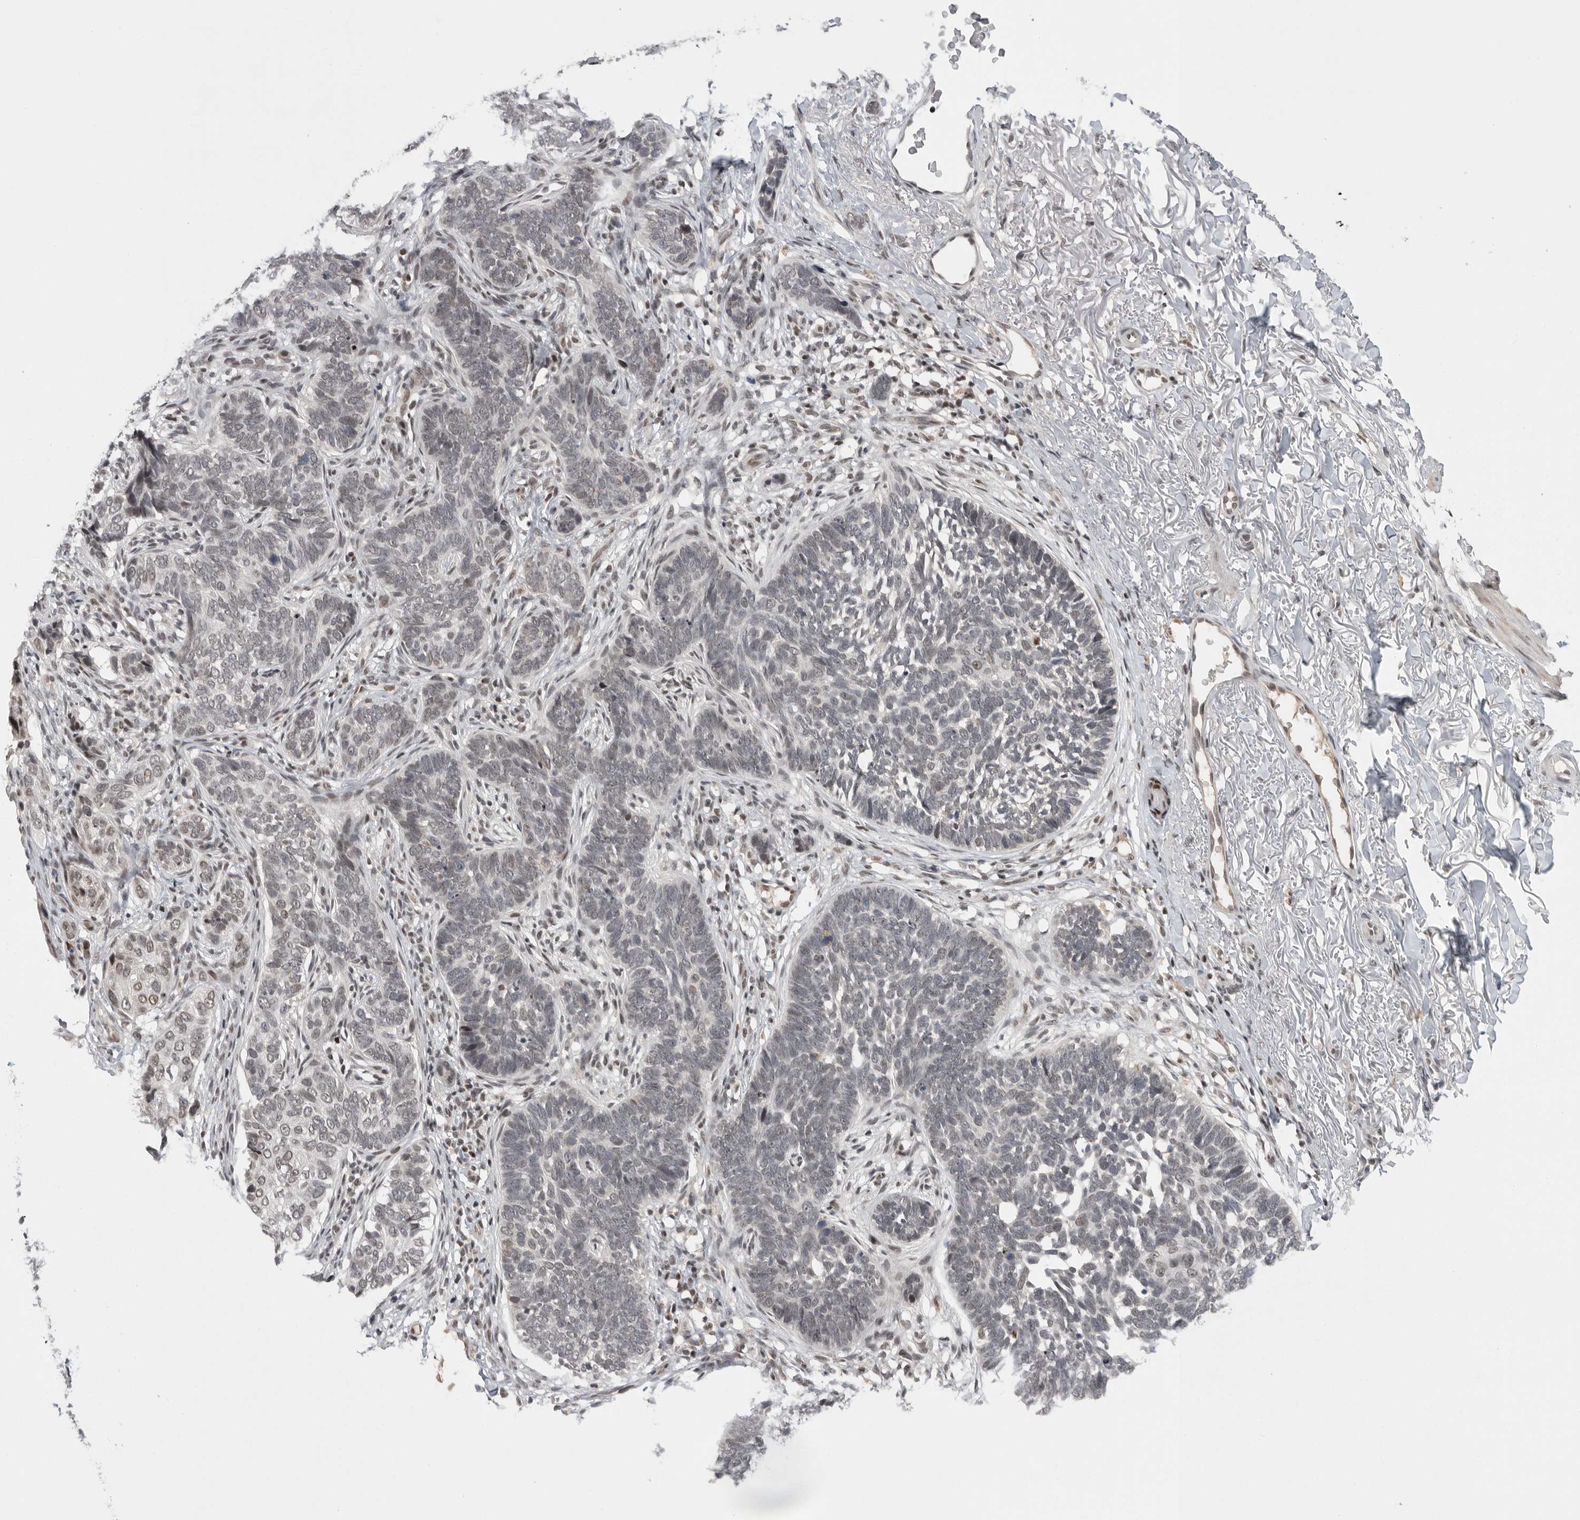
{"staining": {"intensity": "moderate", "quantity": "<25%", "location": "nuclear"}, "tissue": "skin cancer", "cell_type": "Tumor cells", "image_type": "cancer", "snomed": [{"axis": "morphology", "description": "Normal tissue, NOS"}, {"axis": "morphology", "description": "Basal cell carcinoma"}, {"axis": "topography", "description": "Skin"}], "caption": "Skin basal cell carcinoma was stained to show a protein in brown. There is low levels of moderate nuclear positivity in approximately <25% of tumor cells.", "gene": "POU5F1", "patient": {"sex": "male", "age": 77}}